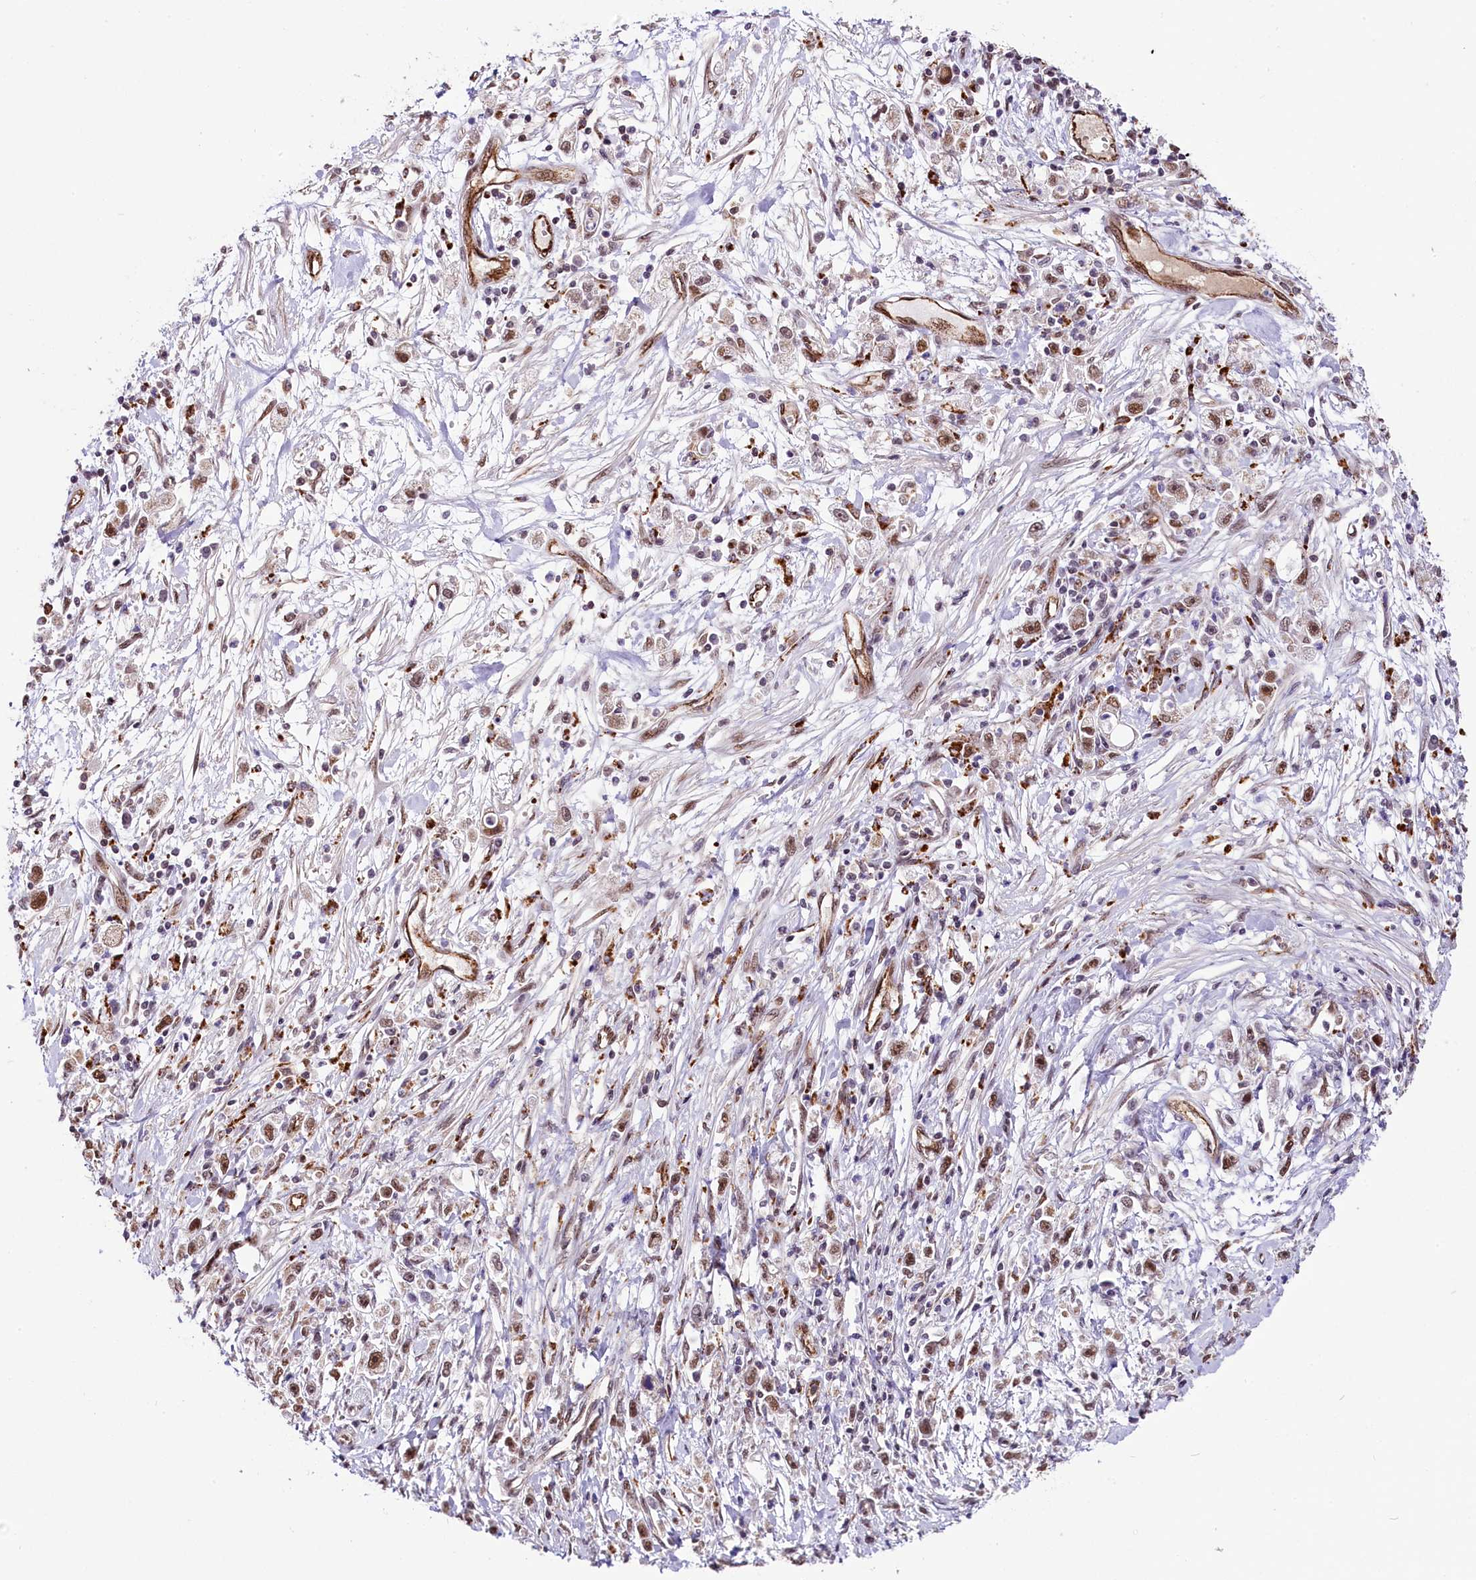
{"staining": {"intensity": "moderate", "quantity": ">75%", "location": "nuclear"}, "tissue": "stomach cancer", "cell_type": "Tumor cells", "image_type": "cancer", "snomed": [{"axis": "morphology", "description": "Adenocarcinoma, NOS"}, {"axis": "topography", "description": "Stomach"}], "caption": "Tumor cells display moderate nuclear staining in approximately >75% of cells in adenocarcinoma (stomach). (Stains: DAB in brown, nuclei in blue, Microscopy: brightfield microscopy at high magnification).", "gene": "MRPL54", "patient": {"sex": "female", "age": 59}}